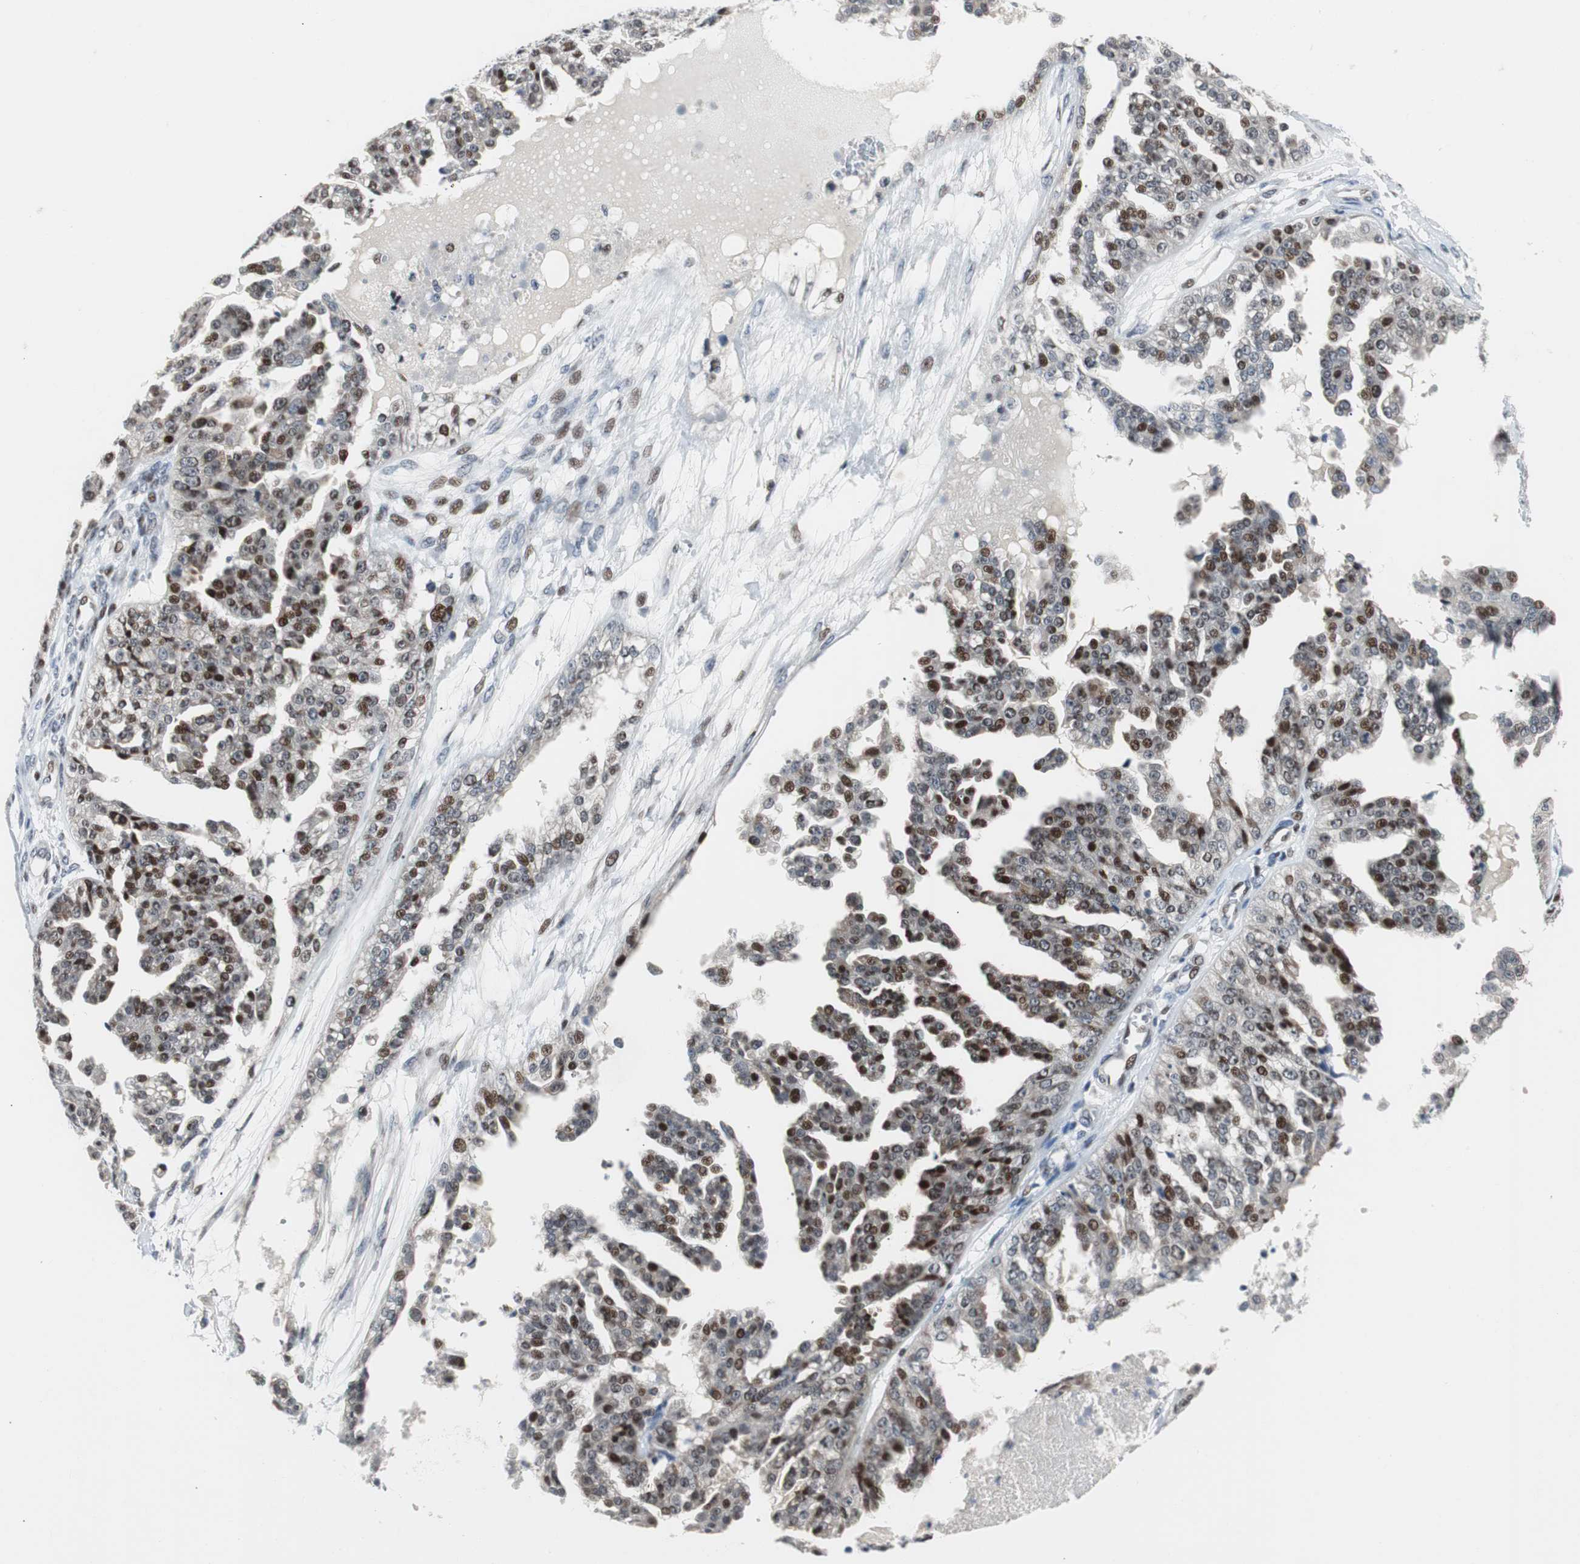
{"staining": {"intensity": "moderate", "quantity": "25%-75%", "location": "nuclear"}, "tissue": "ovarian cancer", "cell_type": "Tumor cells", "image_type": "cancer", "snomed": [{"axis": "morphology", "description": "Carcinoma, NOS"}, {"axis": "topography", "description": "Soft tissue"}, {"axis": "topography", "description": "Ovary"}], "caption": "This is an image of immunohistochemistry staining of ovarian cancer, which shows moderate expression in the nuclear of tumor cells.", "gene": "RAD1", "patient": {"sex": "female", "age": 54}}